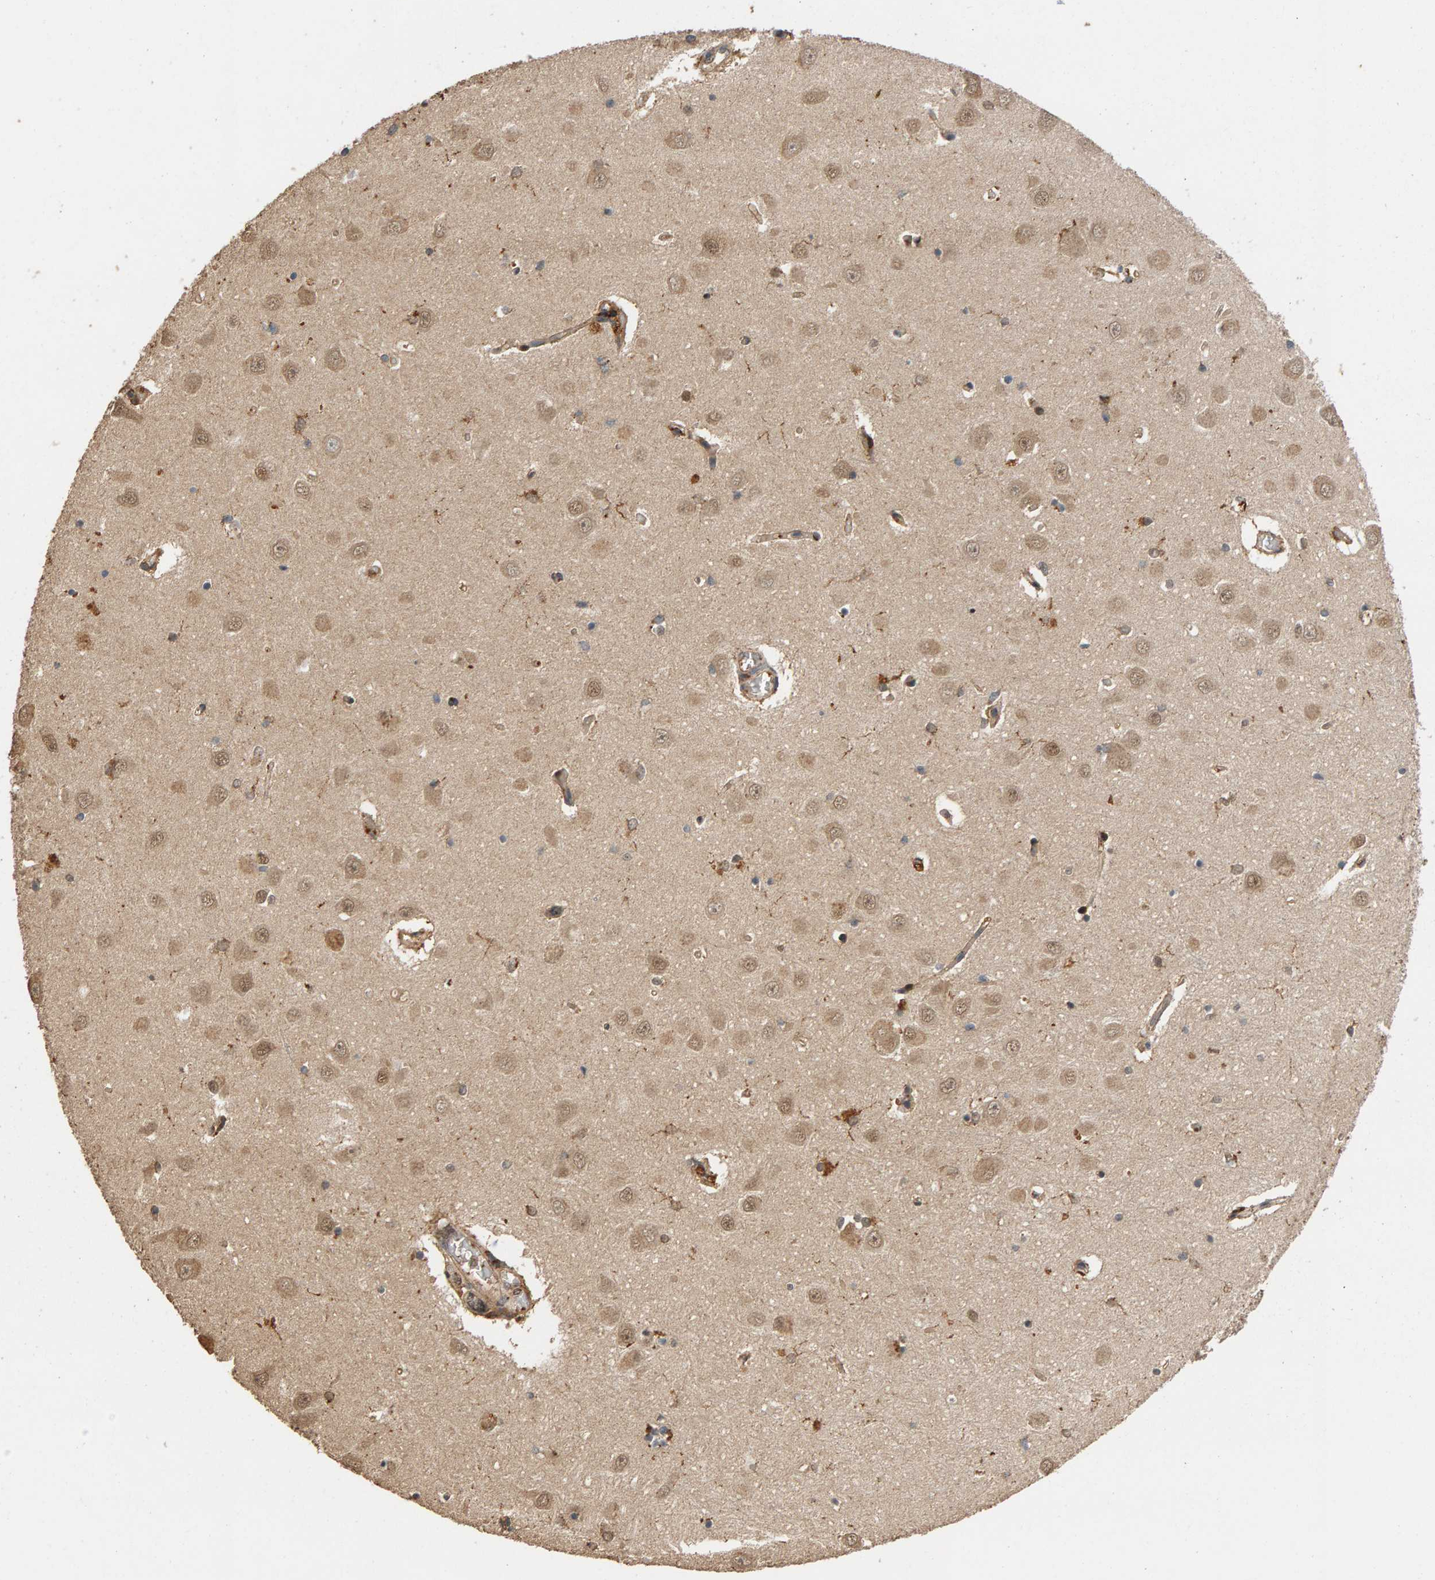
{"staining": {"intensity": "moderate", "quantity": "25%-75%", "location": "cytoplasmic/membranous"}, "tissue": "hippocampus", "cell_type": "Glial cells", "image_type": "normal", "snomed": [{"axis": "morphology", "description": "Normal tissue, NOS"}, {"axis": "topography", "description": "Hippocampus"}], "caption": "Immunohistochemical staining of normal human hippocampus reveals moderate cytoplasmic/membranous protein expression in approximately 25%-75% of glial cells. Nuclei are stained in blue.", "gene": "GSTK1", "patient": {"sex": "male", "age": 70}}